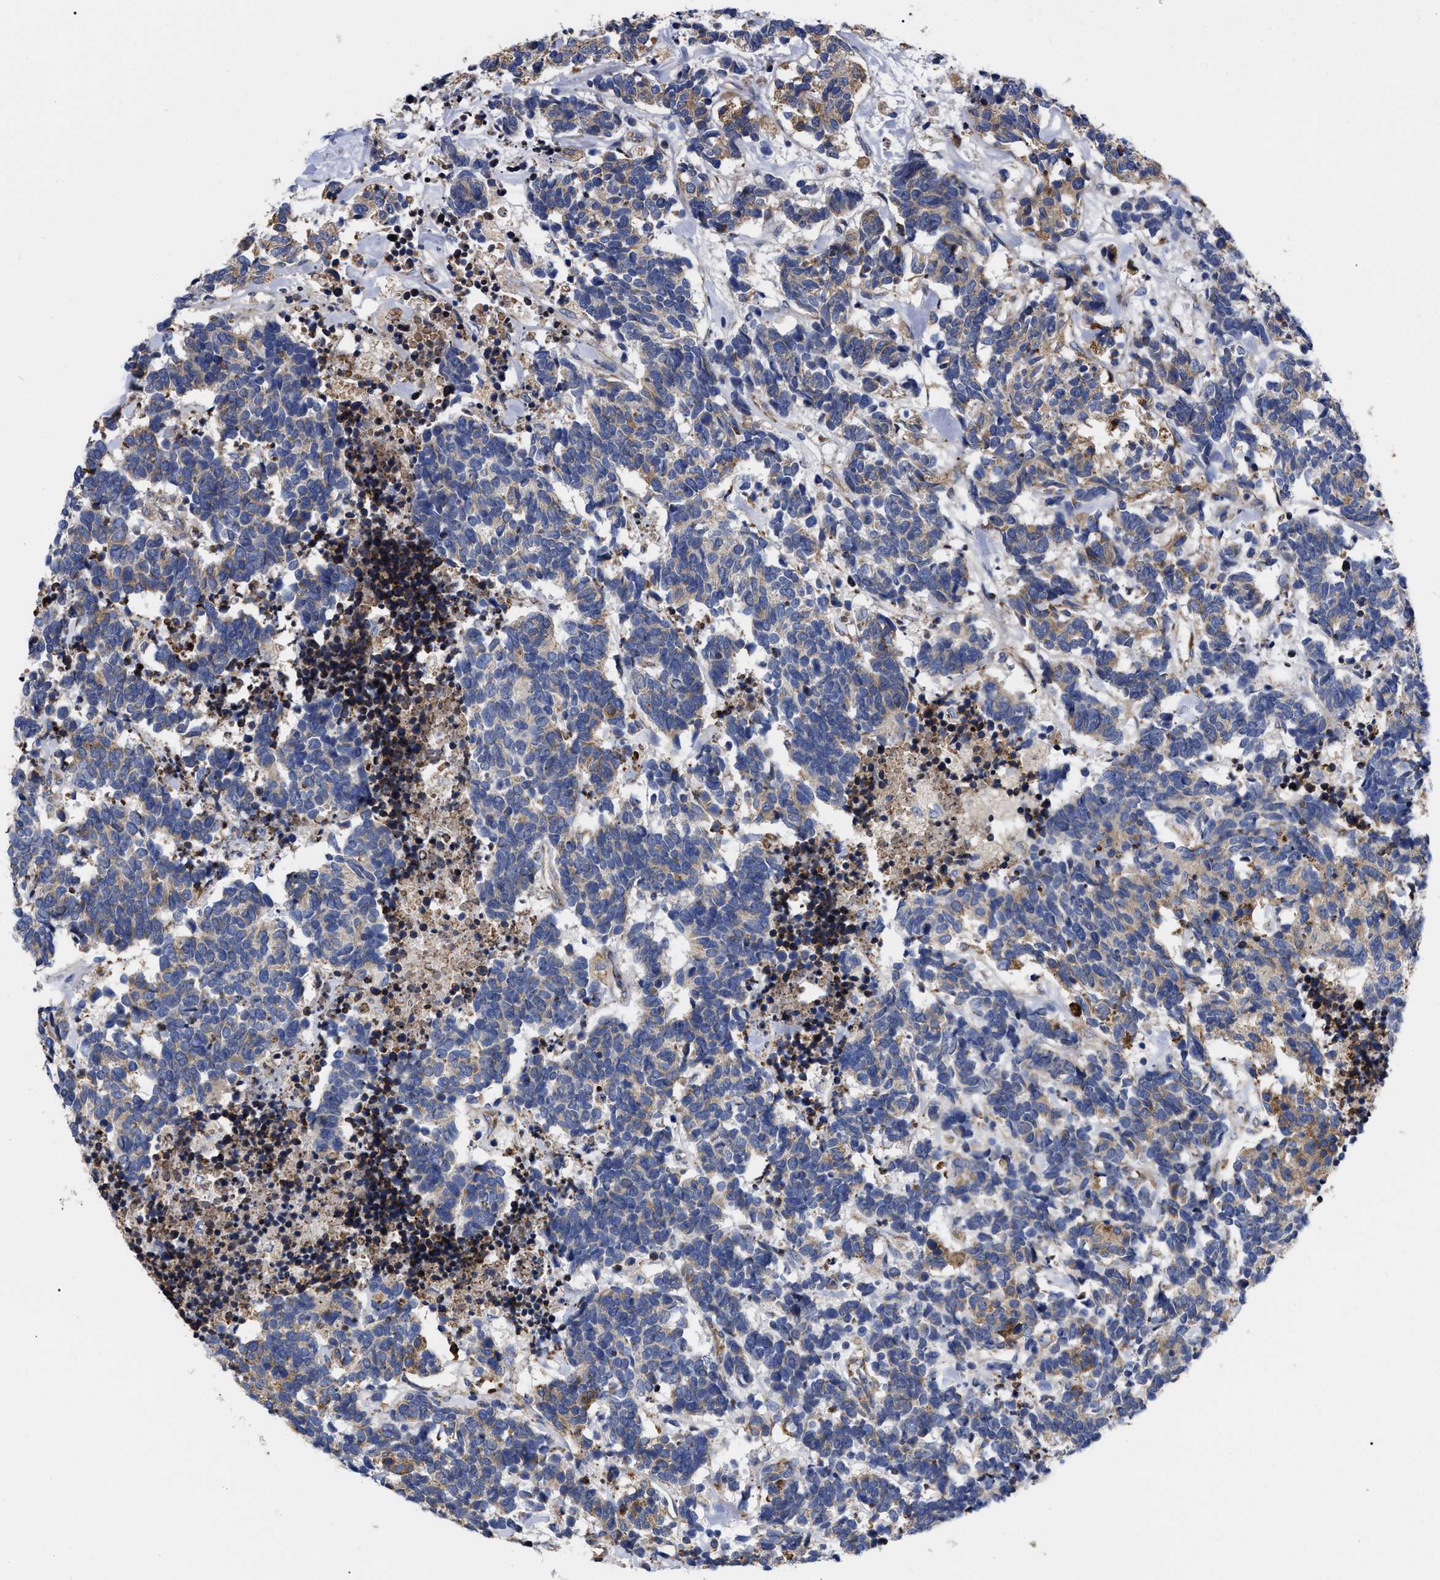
{"staining": {"intensity": "weak", "quantity": ">75%", "location": "cytoplasmic/membranous"}, "tissue": "carcinoid", "cell_type": "Tumor cells", "image_type": "cancer", "snomed": [{"axis": "morphology", "description": "Carcinoma, NOS"}, {"axis": "morphology", "description": "Carcinoid, malignant, NOS"}, {"axis": "topography", "description": "Urinary bladder"}], "caption": "About >75% of tumor cells in human carcinoma display weak cytoplasmic/membranous protein staining as visualized by brown immunohistochemical staining.", "gene": "CFAP298", "patient": {"sex": "male", "age": 57}}